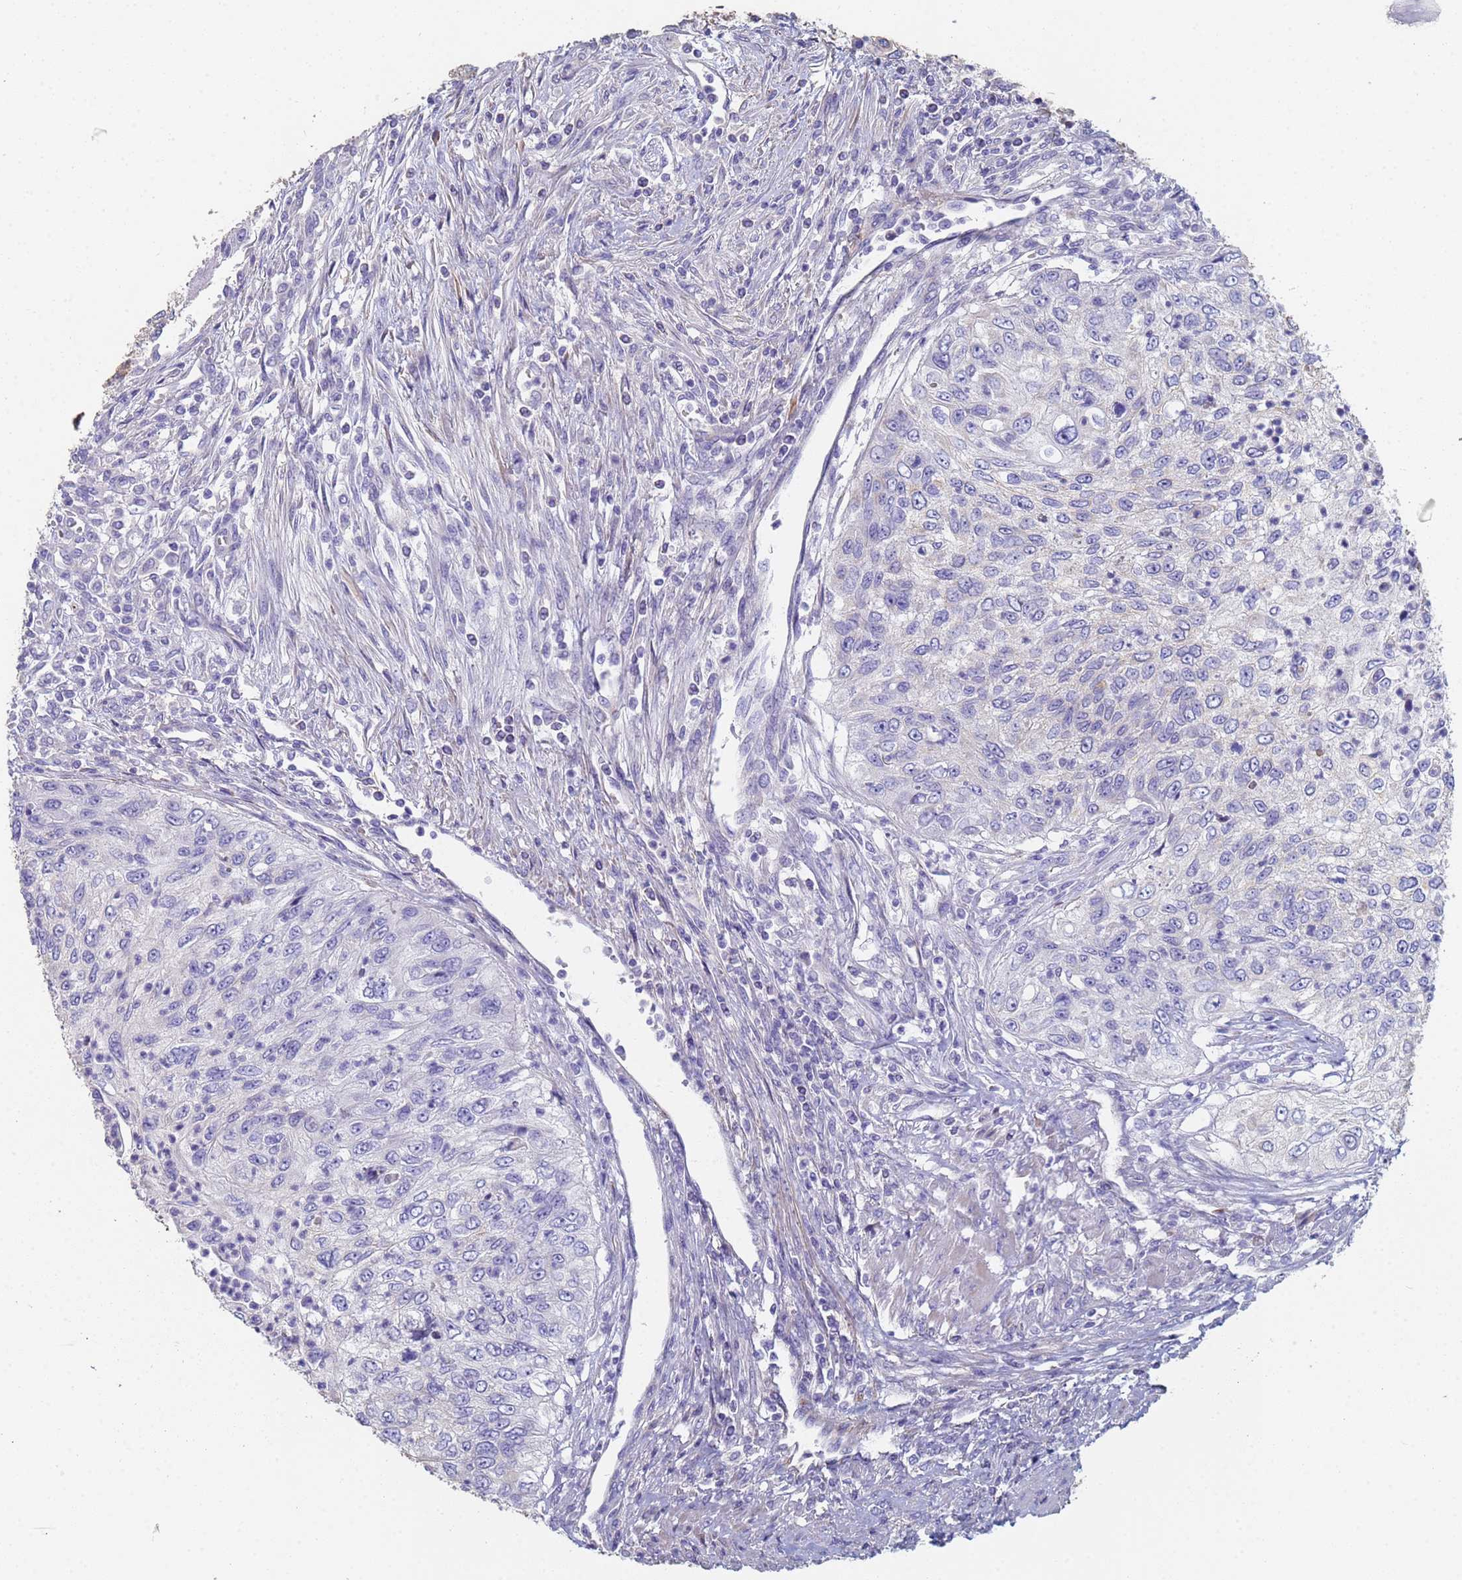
{"staining": {"intensity": "negative", "quantity": "none", "location": "none"}, "tissue": "urothelial cancer", "cell_type": "Tumor cells", "image_type": "cancer", "snomed": [{"axis": "morphology", "description": "Urothelial carcinoma, High grade"}, {"axis": "topography", "description": "Urinary bladder"}], "caption": "Tumor cells show no significant expression in urothelial cancer.", "gene": "ABCA8", "patient": {"sex": "female", "age": 60}}